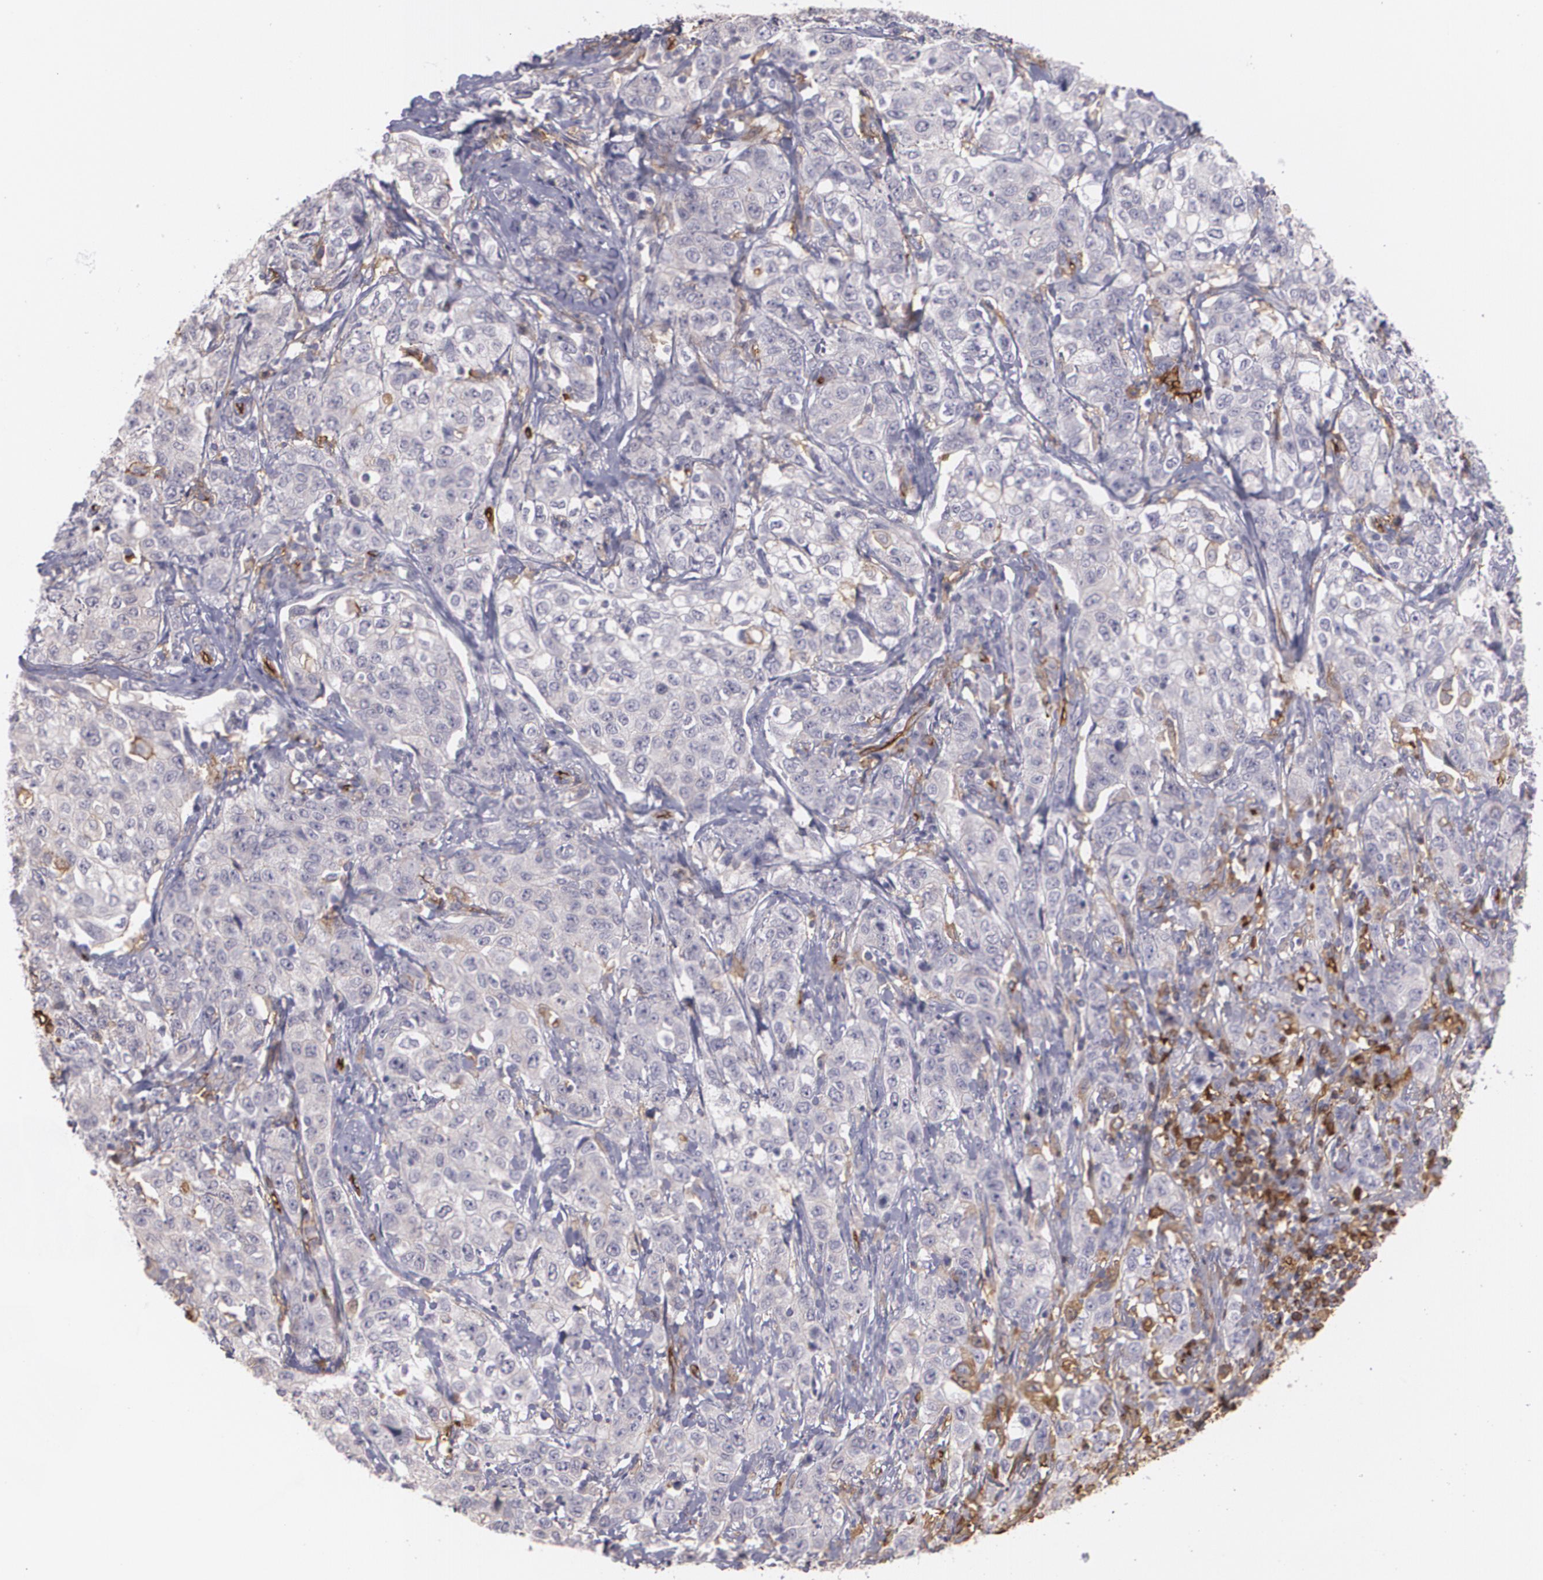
{"staining": {"intensity": "negative", "quantity": "none", "location": "none"}, "tissue": "stomach cancer", "cell_type": "Tumor cells", "image_type": "cancer", "snomed": [{"axis": "morphology", "description": "Adenocarcinoma, NOS"}, {"axis": "topography", "description": "Stomach"}], "caption": "IHC micrograph of neoplastic tissue: human stomach cancer (adenocarcinoma) stained with DAB (3,3'-diaminobenzidine) exhibits no significant protein staining in tumor cells.", "gene": "ACE", "patient": {"sex": "male", "age": 48}}